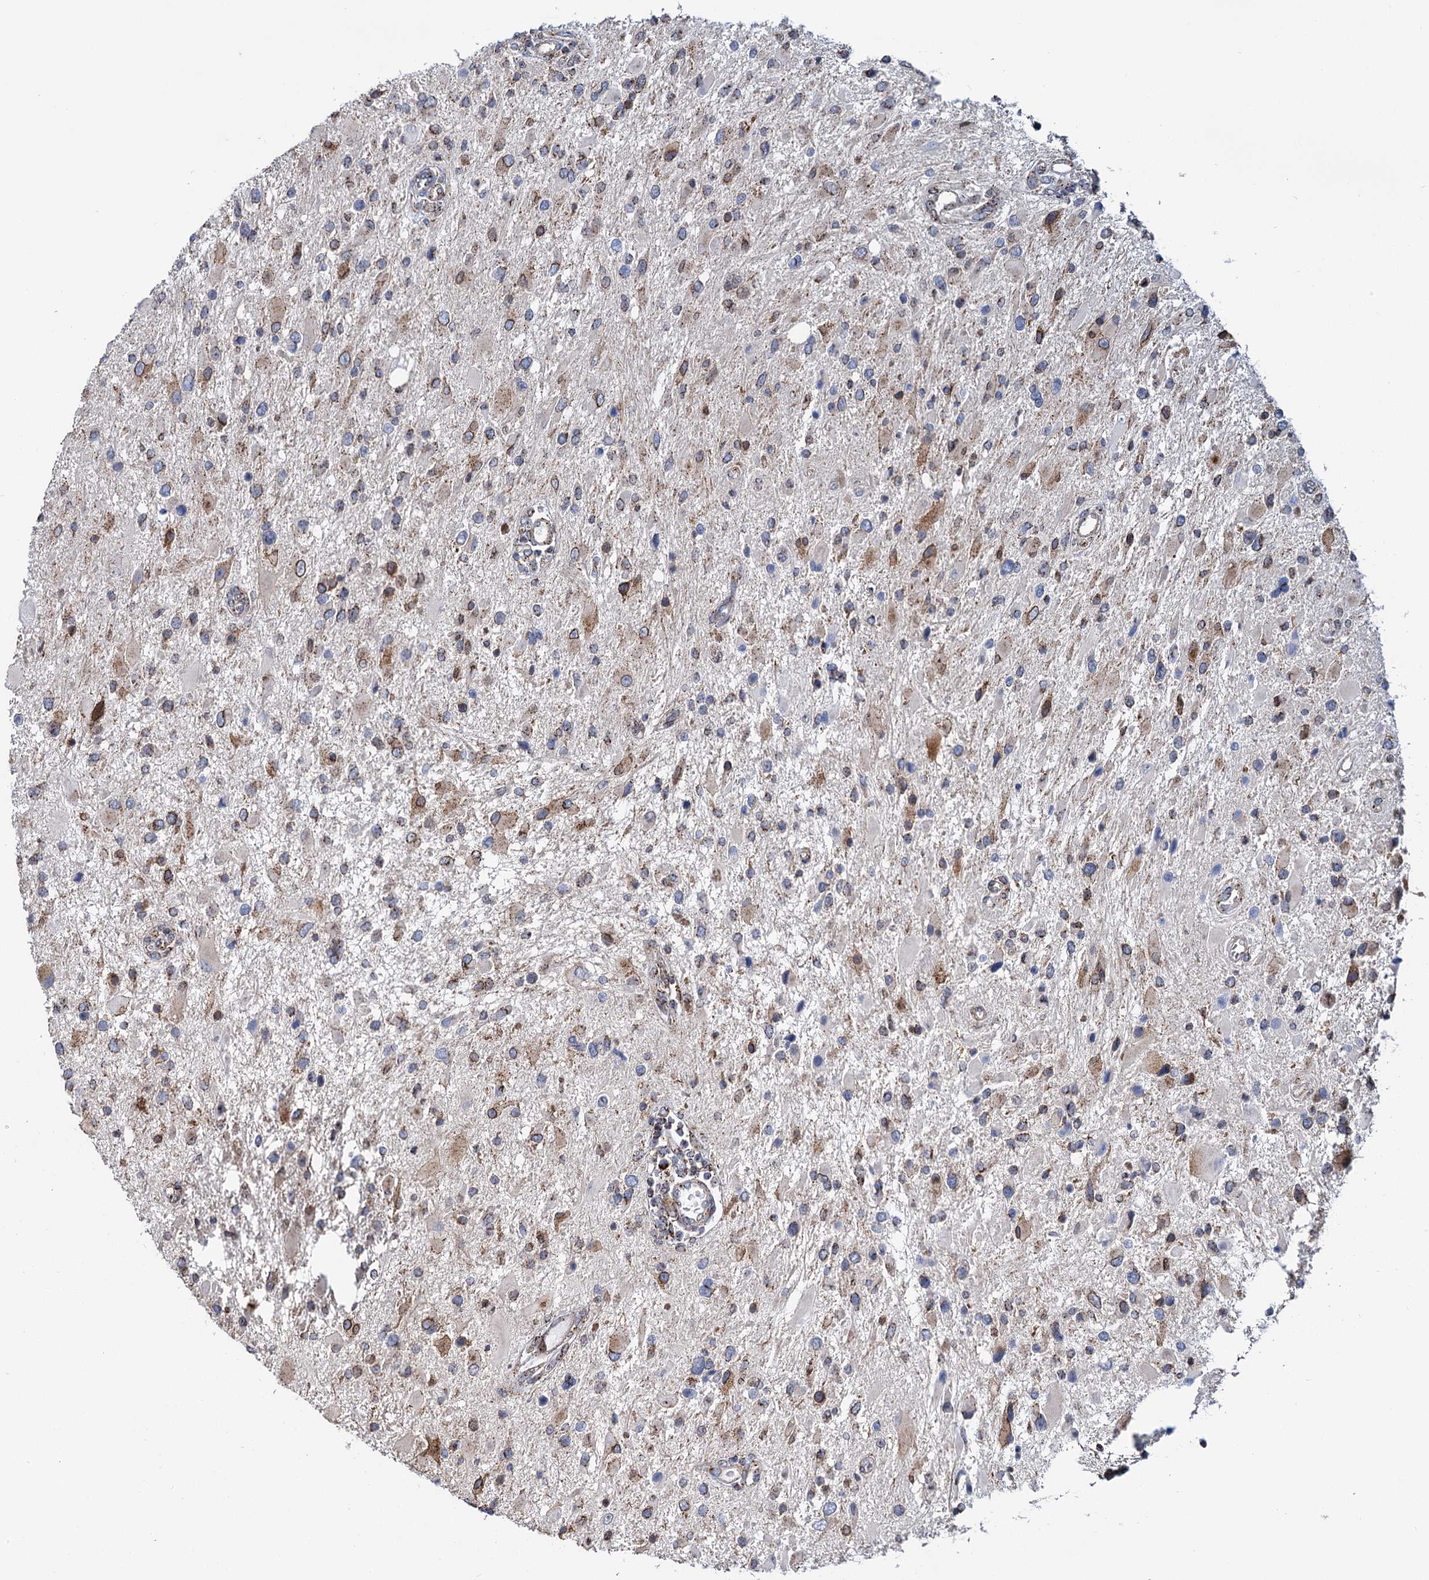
{"staining": {"intensity": "moderate", "quantity": "25%-75%", "location": "cytoplasmic/membranous"}, "tissue": "glioma", "cell_type": "Tumor cells", "image_type": "cancer", "snomed": [{"axis": "morphology", "description": "Glioma, malignant, High grade"}, {"axis": "topography", "description": "Brain"}], "caption": "Human glioma stained with a protein marker shows moderate staining in tumor cells.", "gene": "SUPT20H", "patient": {"sex": "male", "age": 53}}